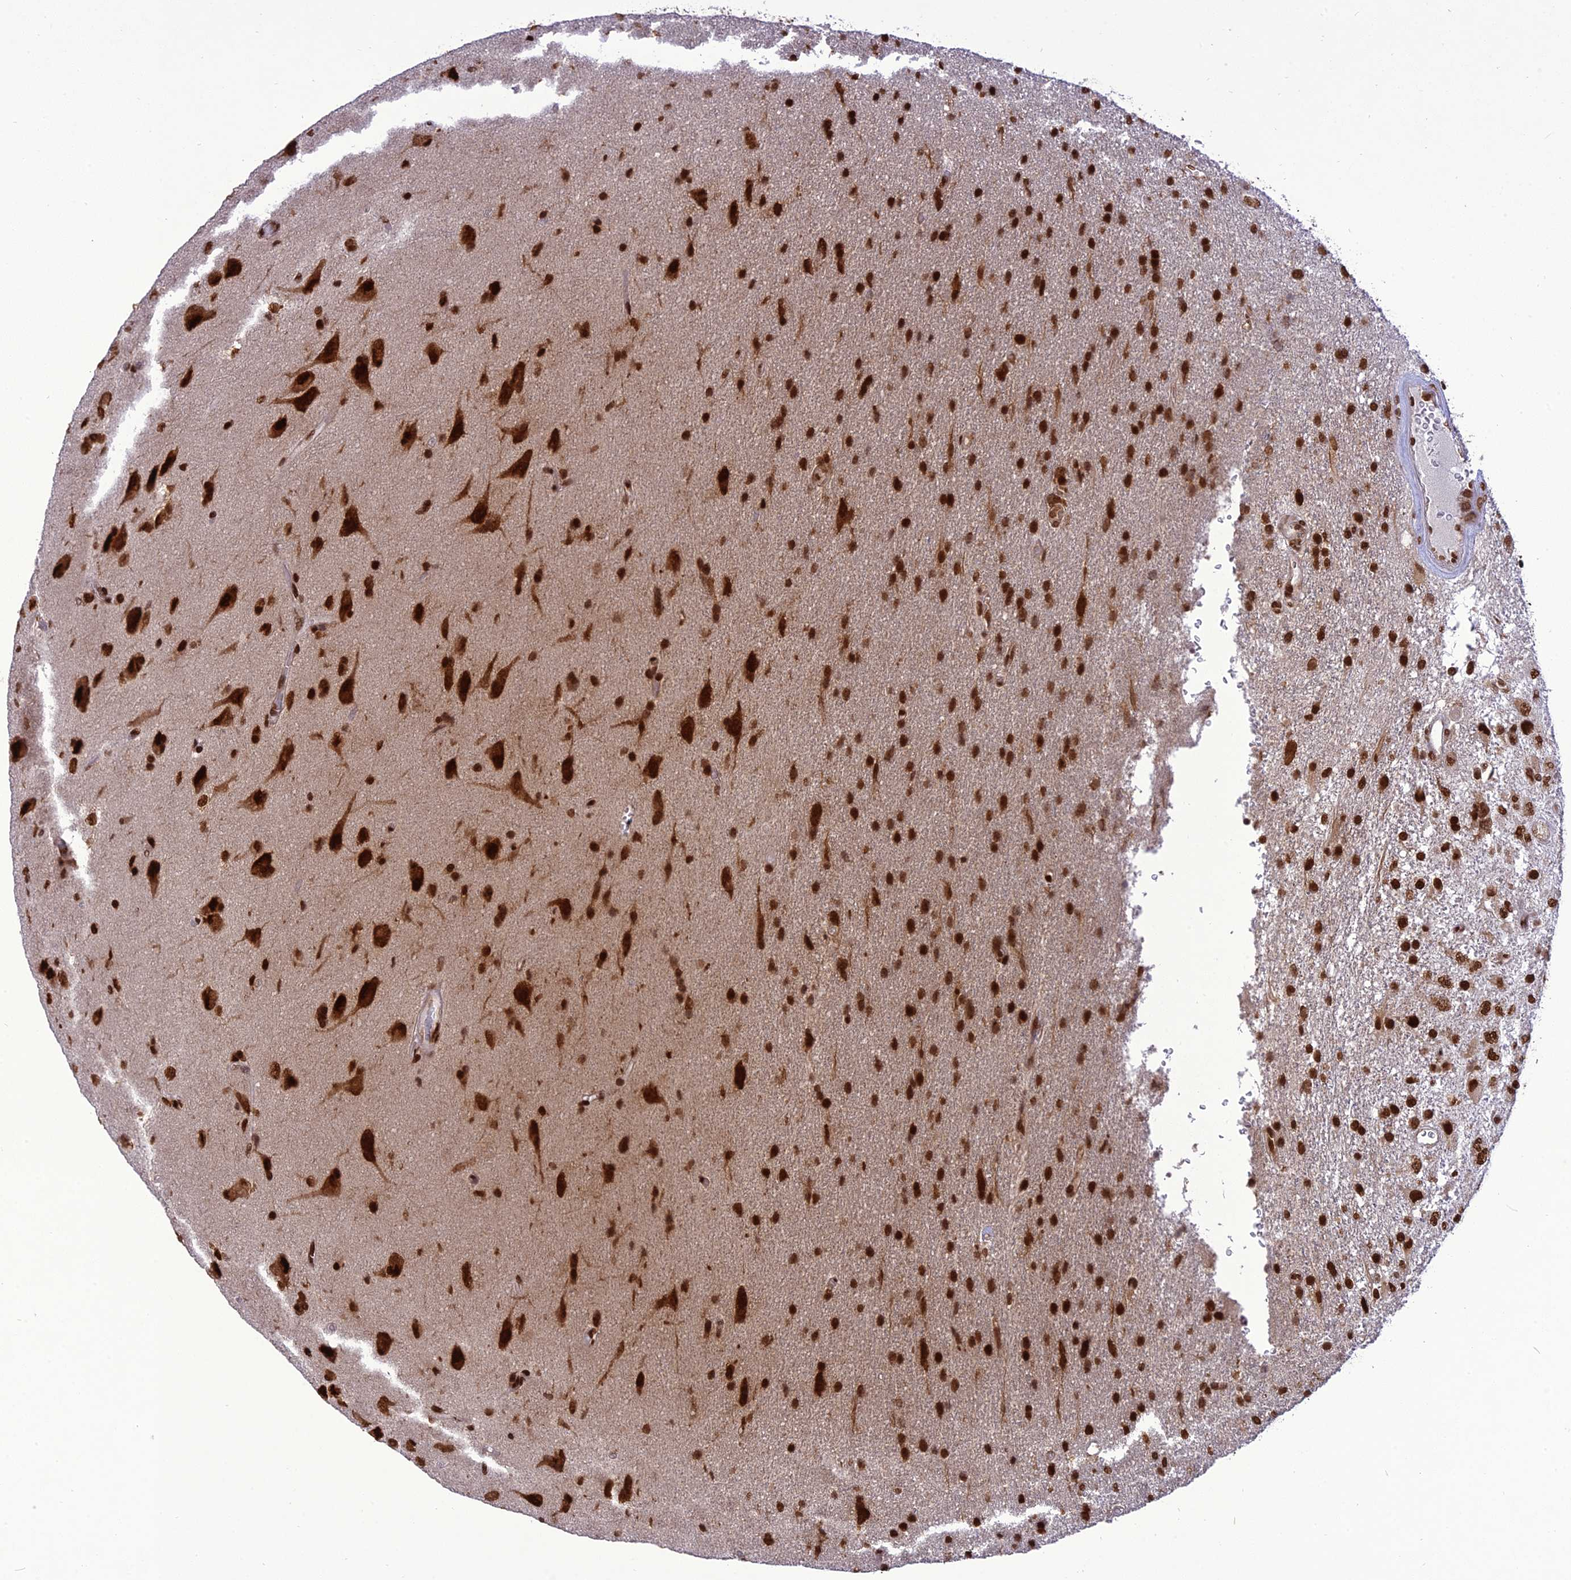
{"staining": {"intensity": "strong", "quantity": ">75%", "location": "nuclear"}, "tissue": "glioma", "cell_type": "Tumor cells", "image_type": "cancer", "snomed": [{"axis": "morphology", "description": "Glioma, malignant, Low grade"}, {"axis": "topography", "description": "Brain"}], "caption": "Glioma was stained to show a protein in brown. There is high levels of strong nuclear expression in about >75% of tumor cells.", "gene": "DDX1", "patient": {"sex": "male", "age": 66}}